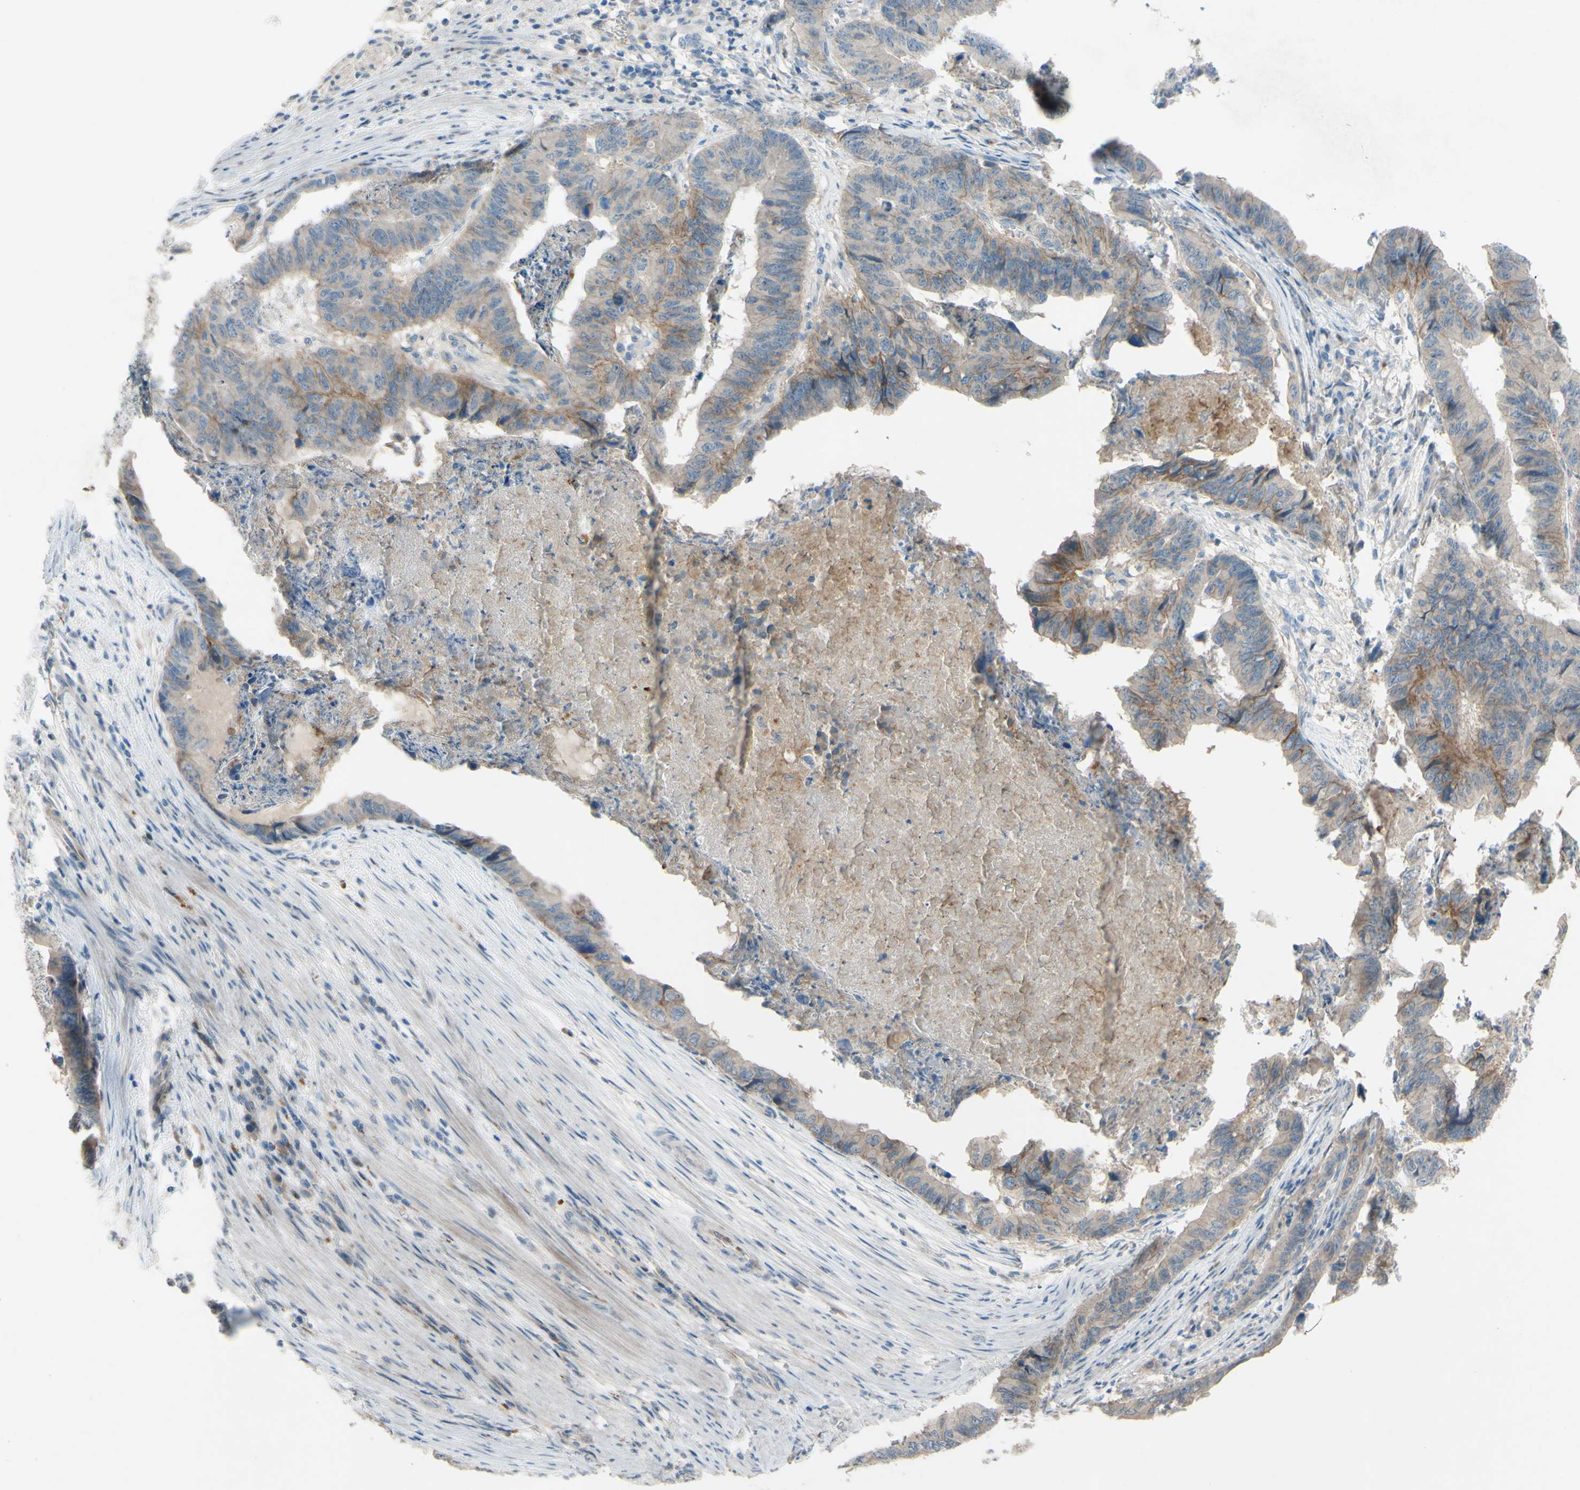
{"staining": {"intensity": "moderate", "quantity": "25%-75%", "location": "cytoplasmic/membranous"}, "tissue": "stomach cancer", "cell_type": "Tumor cells", "image_type": "cancer", "snomed": [{"axis": "morphology", "description": "Adenocarcinoma, NOS"}, {"axis": "topography", "description": "Stomach, lower"}], "caption": "Tumor cells demonstrate medium levels of moderate cytoplasmic/membranous staining in about 25%-75% of cells in stomach cancer (adenocarcinoma).", "gene": "CDCP1", "patient": {"sex": "male", "age": 77}}